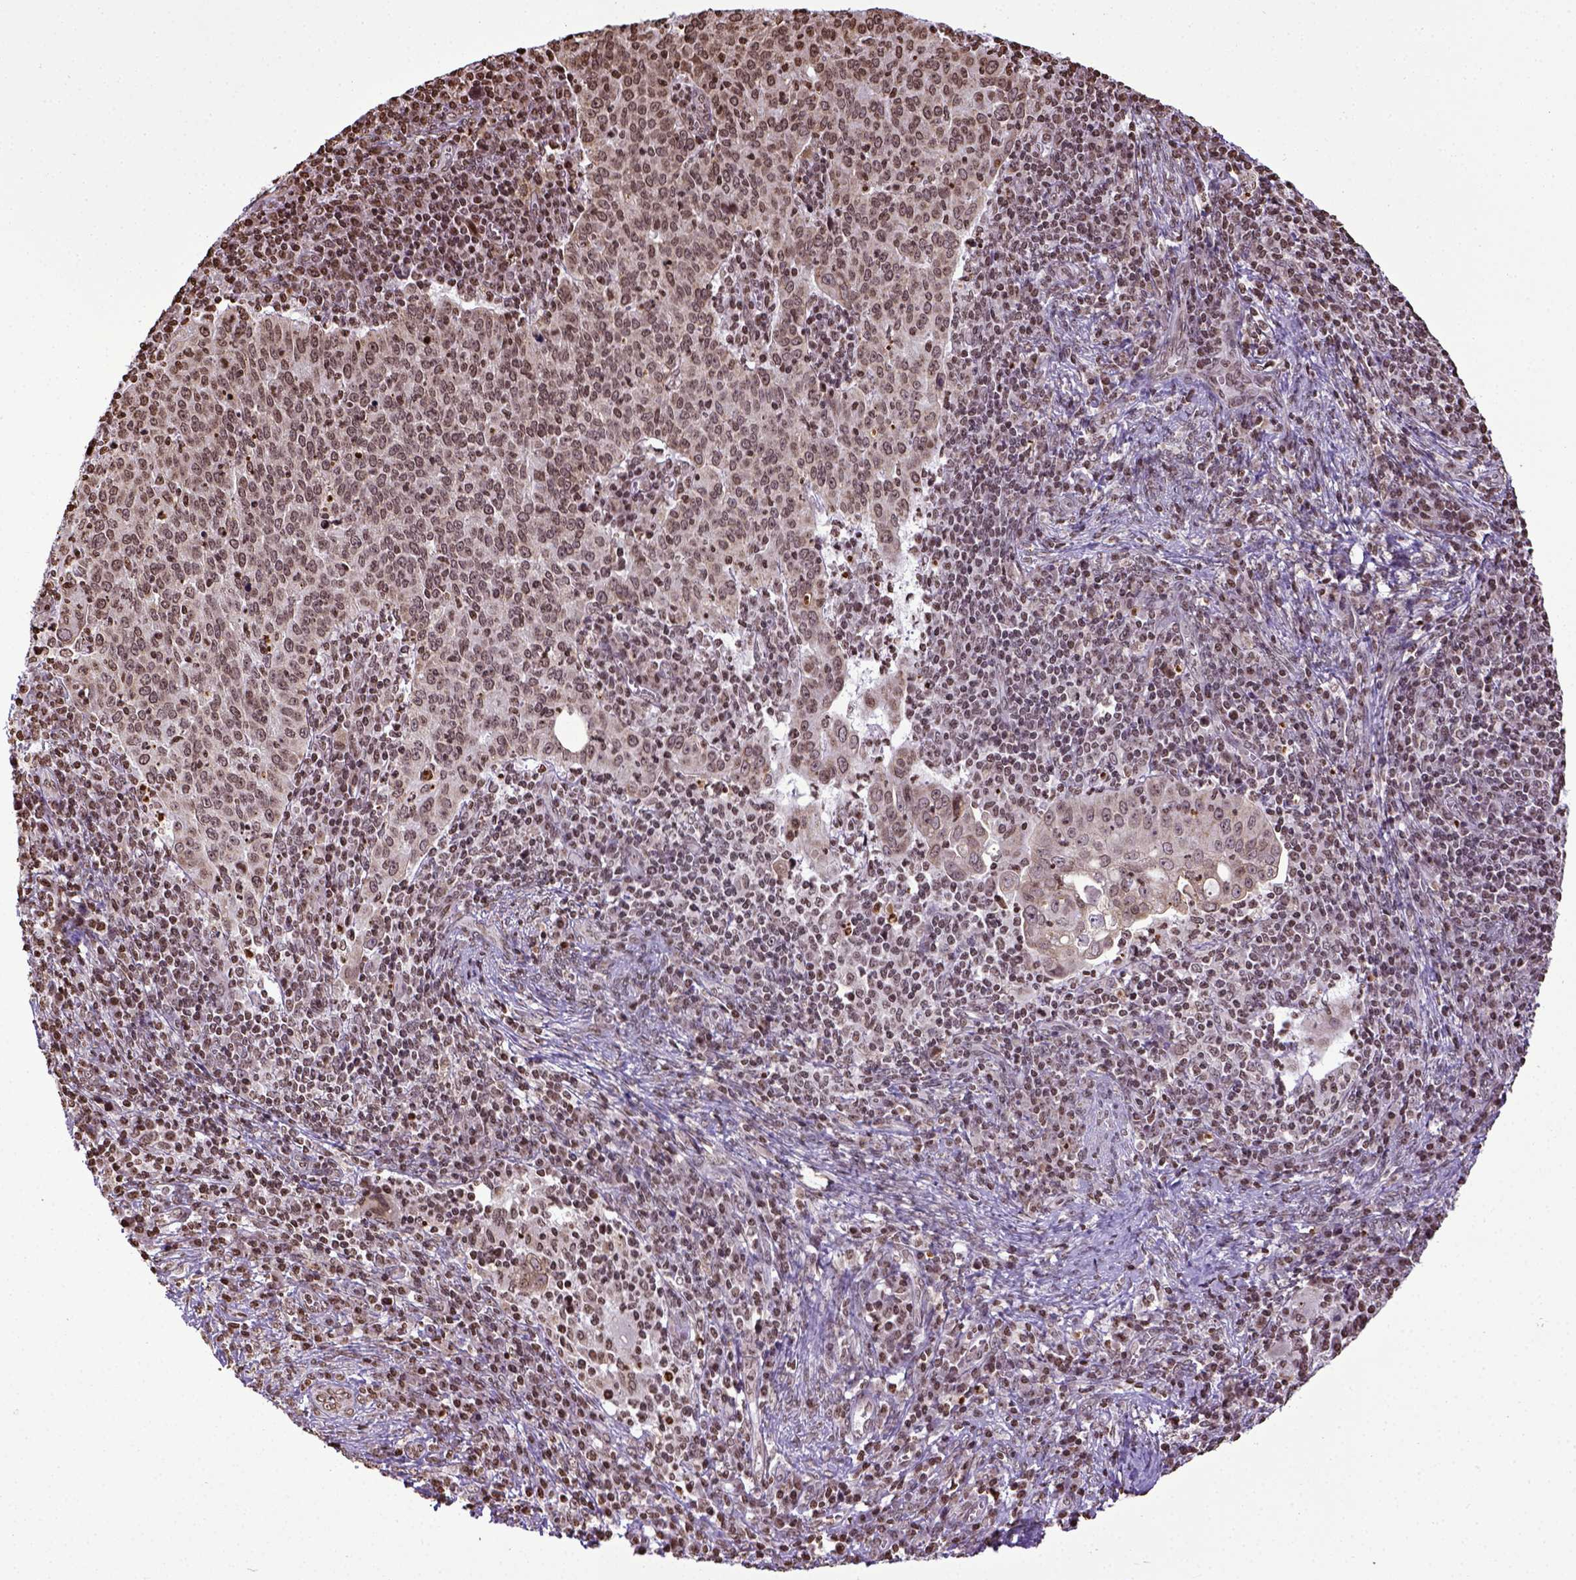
{"staining": {"intensity": "weak", "quantity": ">75%", "location": "nuclear"}, "tissue": "cervical cancer", "cell_type": "Tumor cells", "image_type": "cancer", "snomed": [{"axis": "morphology", "description": "Squamous cell carcinoma, NOS"}, {"axis": "topography", "description": "Cervix"}], "caption": "IHC staining of cervical cancer (squamous cell carcinoma), which shows low levels of weak nuclear staining in about >75% of tumor cells indicating weak nuclear protein staining. The staining was performed using DAB (3,3'-diaminobenzidine) (brown) for protein detection and nuclei were counterstained in hematoxylin (blue).", "gene": "ZNF75D", "patient": {"sex": "female", "age": 39}}